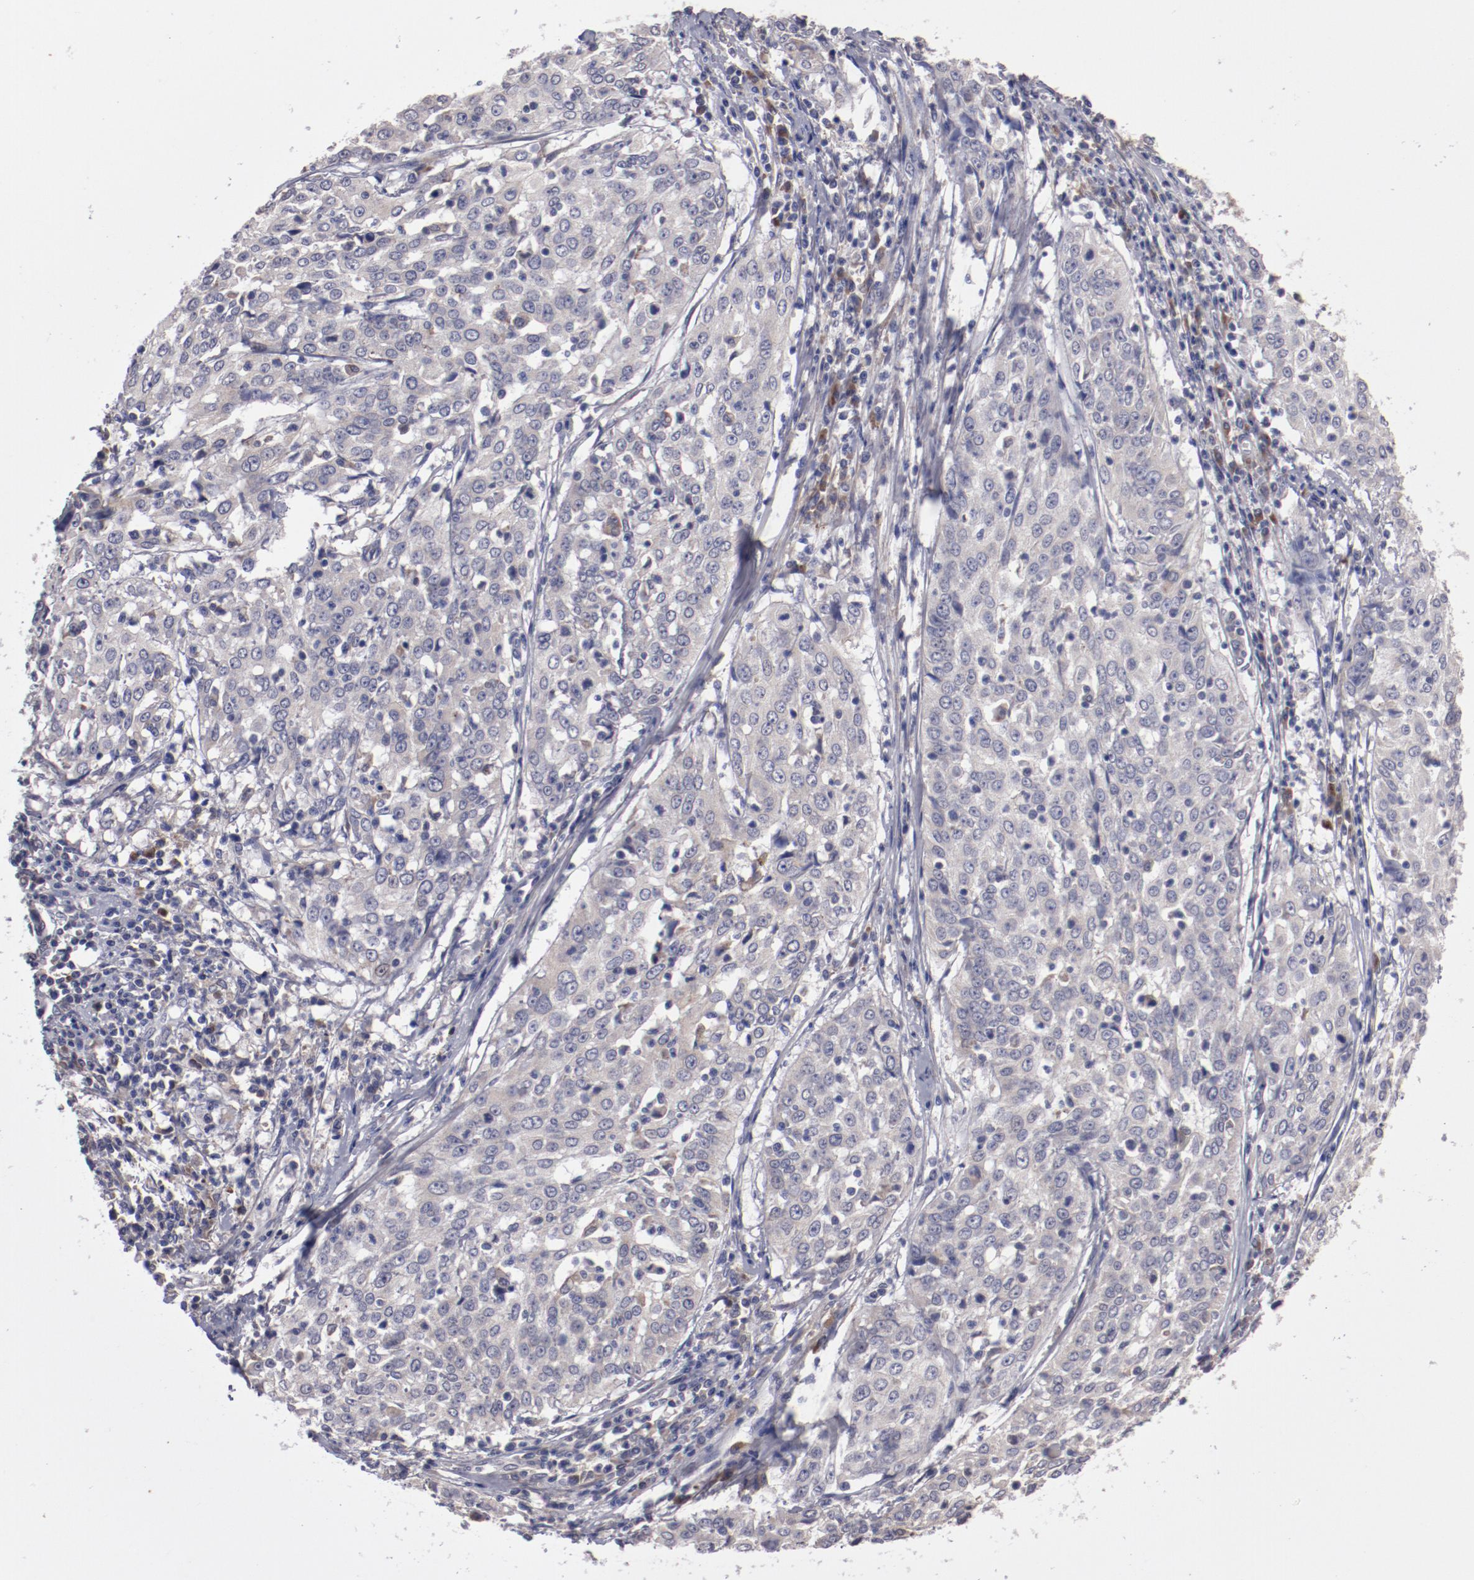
{"staining": {"intensity": "weak", "quantity": "25%-75%", "location": "cytoplasmic/membranous"}, "tissue": "cervical cancer", "cell_type": "Tumor cells", "image_type": "cancer", "snomed": [{"axis": "morphology", "description": "Squamous cell carcinoma, NOS"}, {"axis": "topography", "description": "Cervix"}], "caption": "IHC of cervical cancer exhibits low levels of weak cytoplasmic/membranous expression in about 25%-75% of tumor cells.", "gene": "IL12A", "patient": {"sex": "female", "age": 39}}